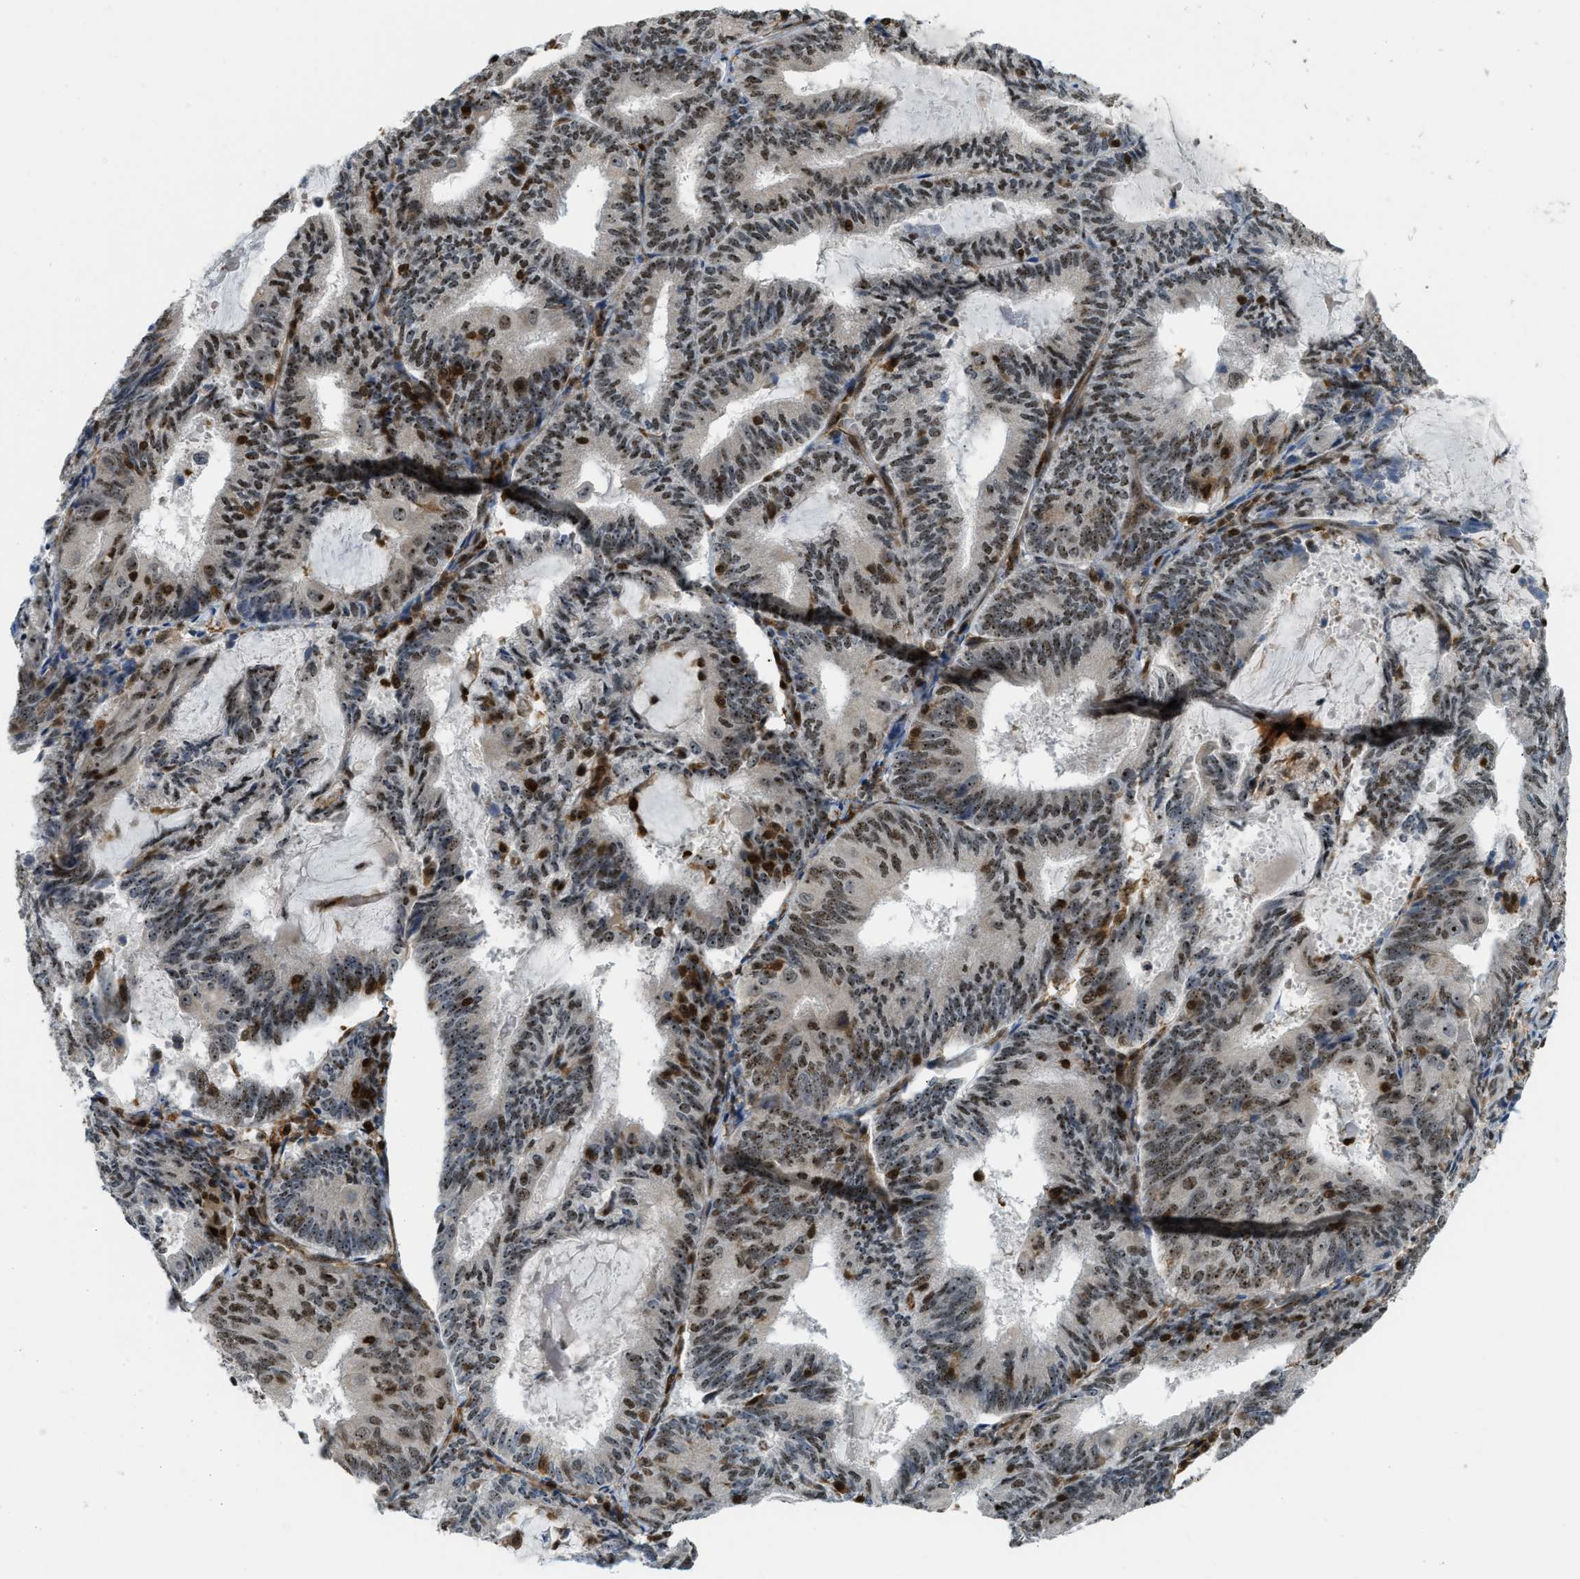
{"staining": {"intensity": "moderate", "quantity": ">75%", "location": "nuclear"}, "tissue": "endometrial cancer", "cell_type": "Tumor cells", "image_type": "cancer", "snomed": [{"axis": "morphology", "description": "Adenocarcinoma, NOS"}, {"axis": "topography", "description": "Endometrium"}], "caption": "A photomicrograph showing moderate nuclear expression in about >75% of tumor cells in endometrial adenocarcinoma, as visualized by brown immunohistochemical staining.", "gene": "E2F1", "patient": {"sex": "female", "age": 81}}